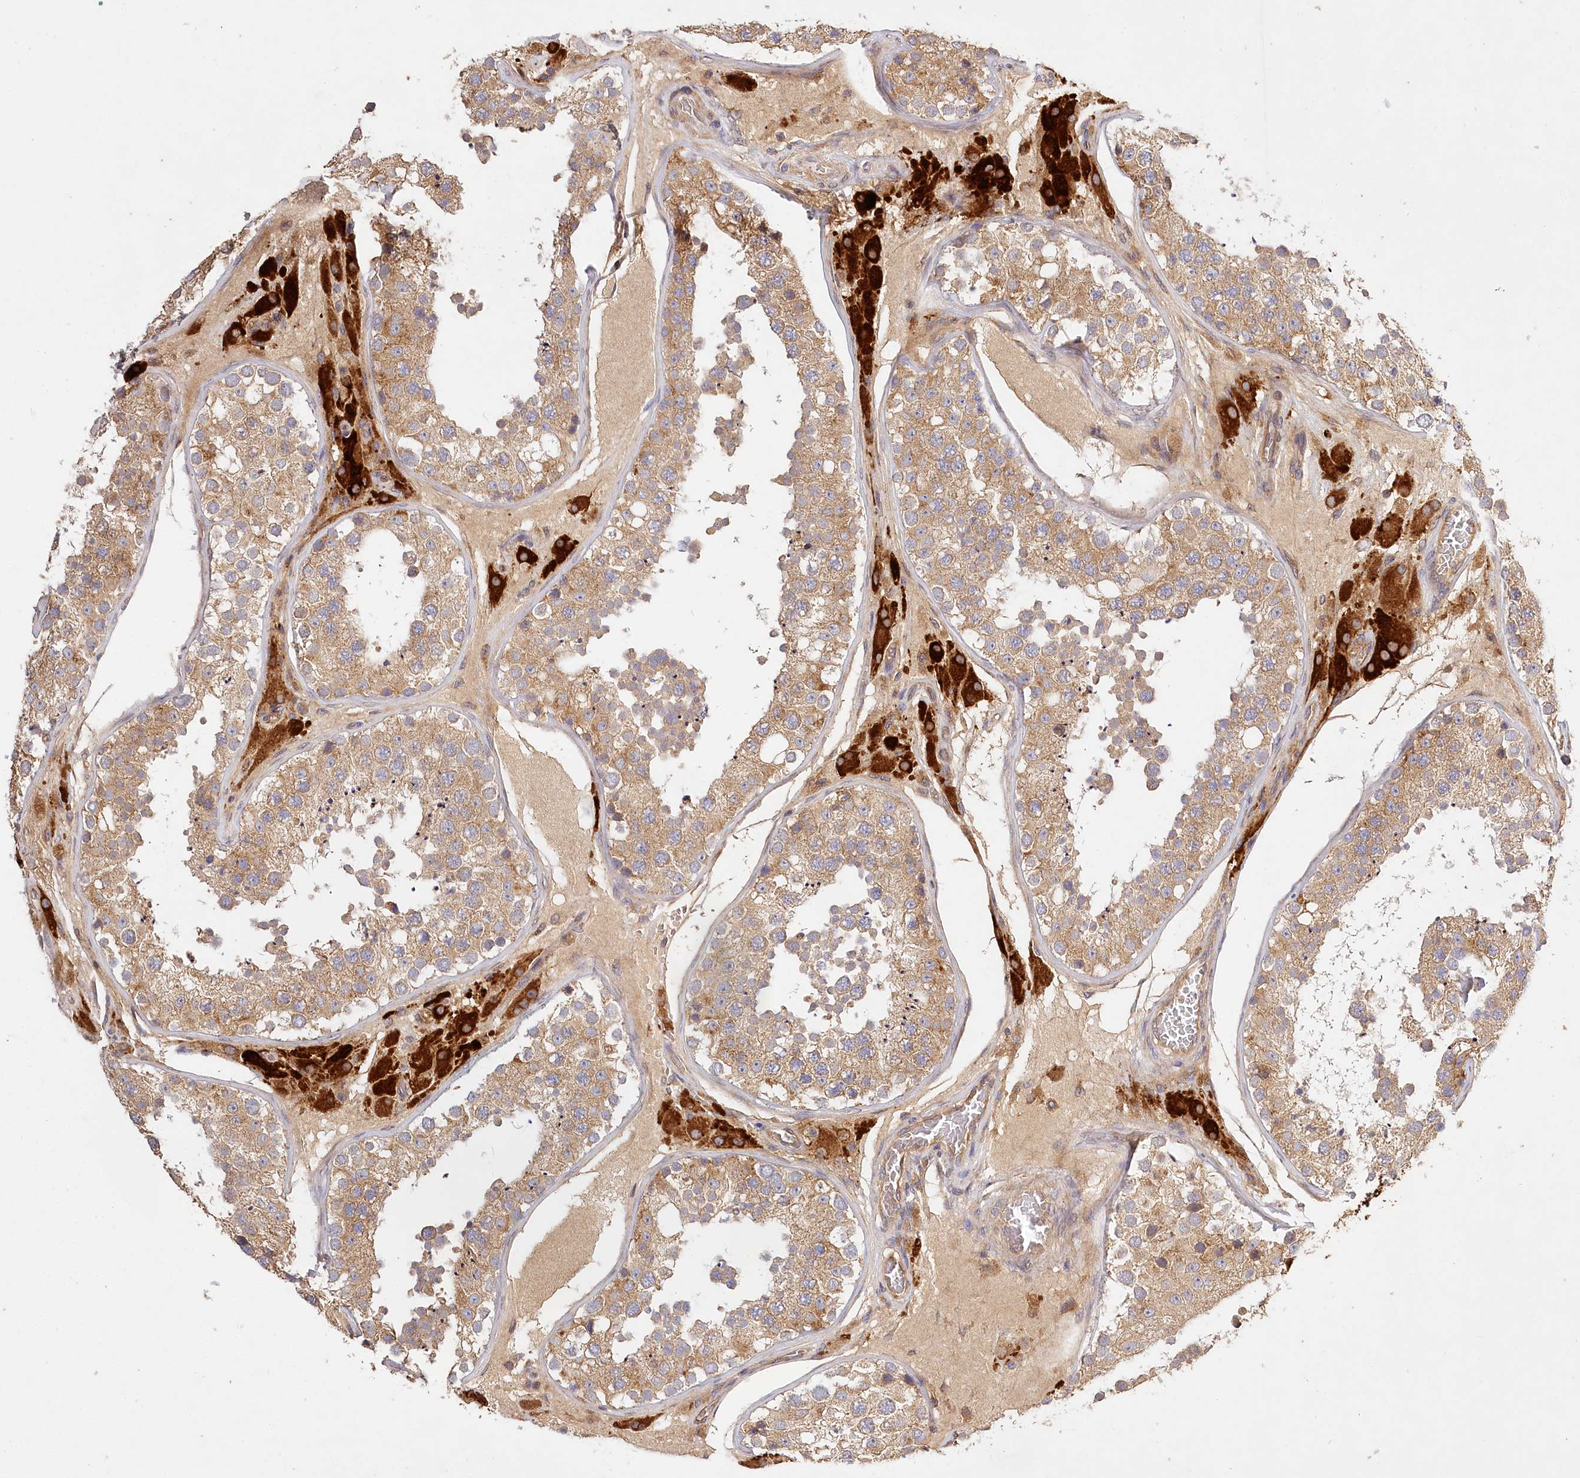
{"staining": {"intensity": "moderate", "quantity": ">75%", "location": "cytoplasmic/membranous"}, "tissue": "testis", "cell_type": "Cells in seminiferous ducts", "image_type": "normal", "snomed": [{"axis": "morphology", "description": "Normal tissue, NOS"}, {"axis": "topography", "description": "Testis"}], "caption": "Immunohistochemical staining of unremarkable human testis exhibits moderate cytoplasmic/membranous protein expression in approximately >75% of cells in seminiferous ducts.", "gene": "LSS", "patient": {"sex": "male", "age": 26}}